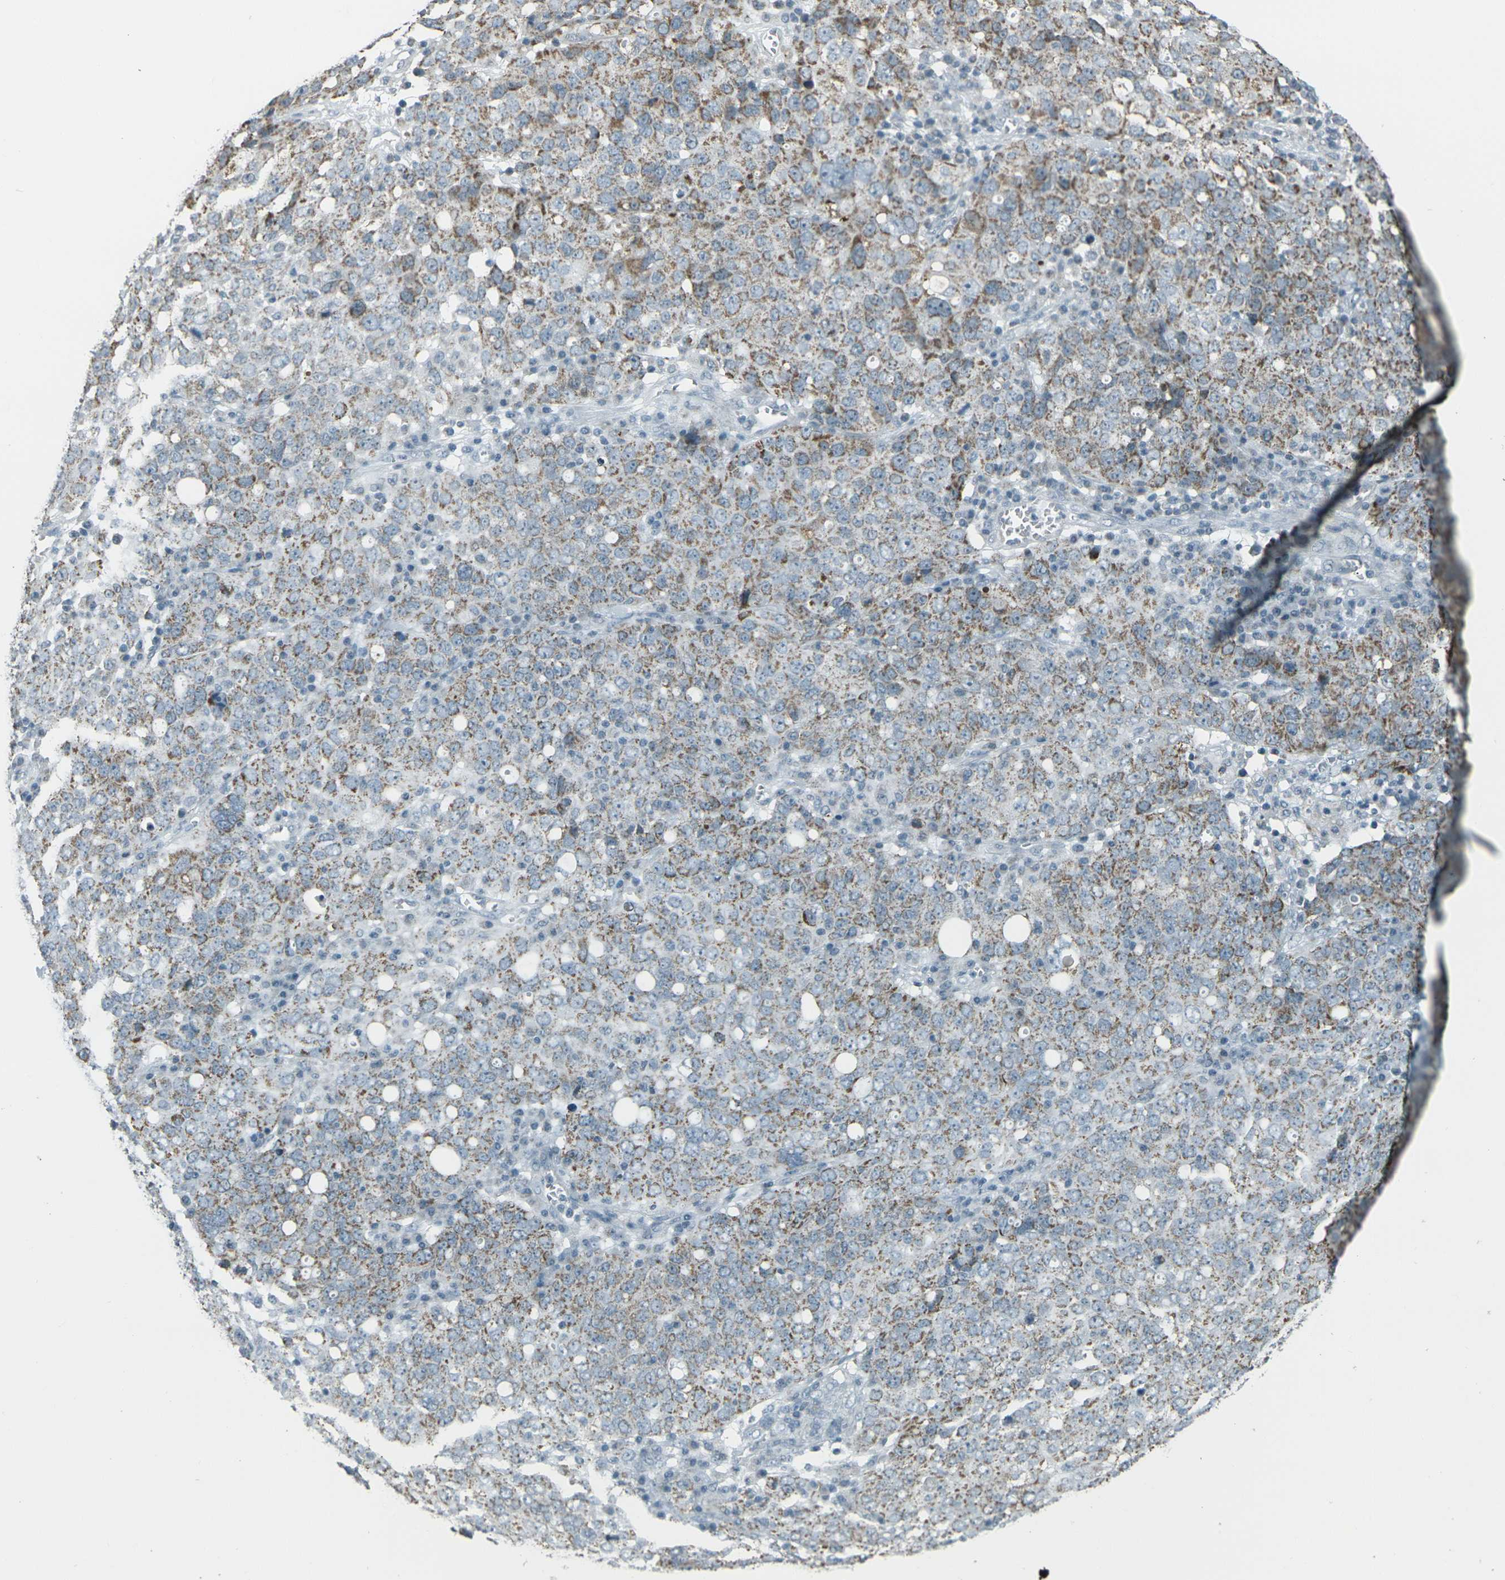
{"staining": {"intensity": "moderate", "quantity": ">75%", "location": "cytoplasmic/membranous"}, "tissue": "ovarian cancer", "cell_type": "Tumor cells", "image_type": "cancer", "snomed": [{"axis": "morphology", "description": "Carcinoma, endometroid"}, {"axis": "topography", "description": "Ovary"}], "caption": "Immunohistochemical staining of human ovarian cancer (endometroid carcinoma) demonstrates medium levels of moderate cytoplasmic/membranous staining in about >75% of tumor cells.", "gene": "H2BC1", "patient": {"sex": "female", "age": 62}}